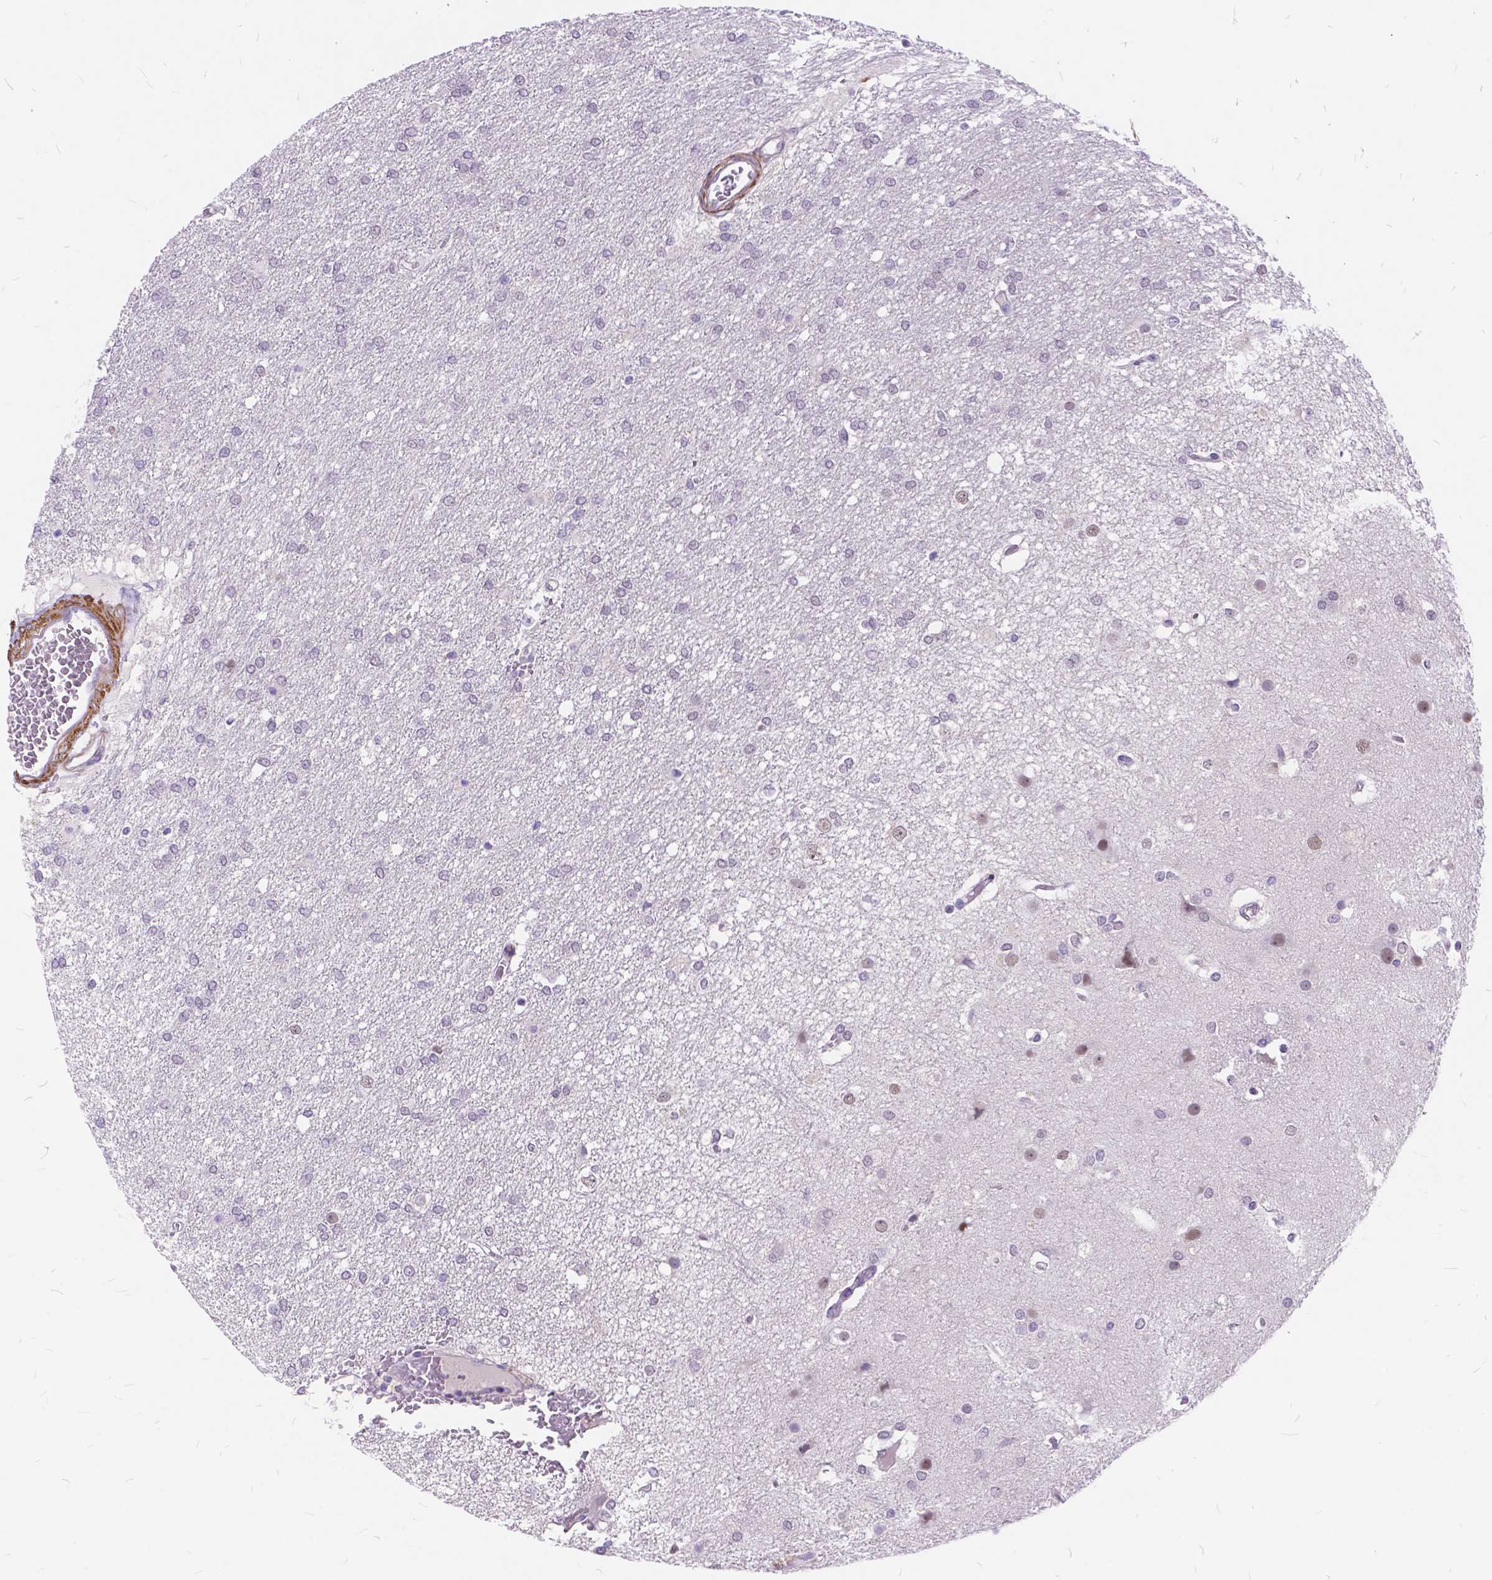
{"staining": {"intensity": "negative", "quantity": "none", "location": "none"}, "tissue": "glioma", "cell_type": "Tumor cells", "image_type": "cancer", "snomed": [{"axis": "morphology", "description": "Glioma, malignant, High grade"}, {"axis": "topography", "description": "Brain"}], "caption": "Immunohistochemistry (IHC) image of glioma stained for a protein (brown), which demonstrates no staining in tumor cells.", "gene": "MAN2C1", "patient": {"sex": "female", "age": 61}}